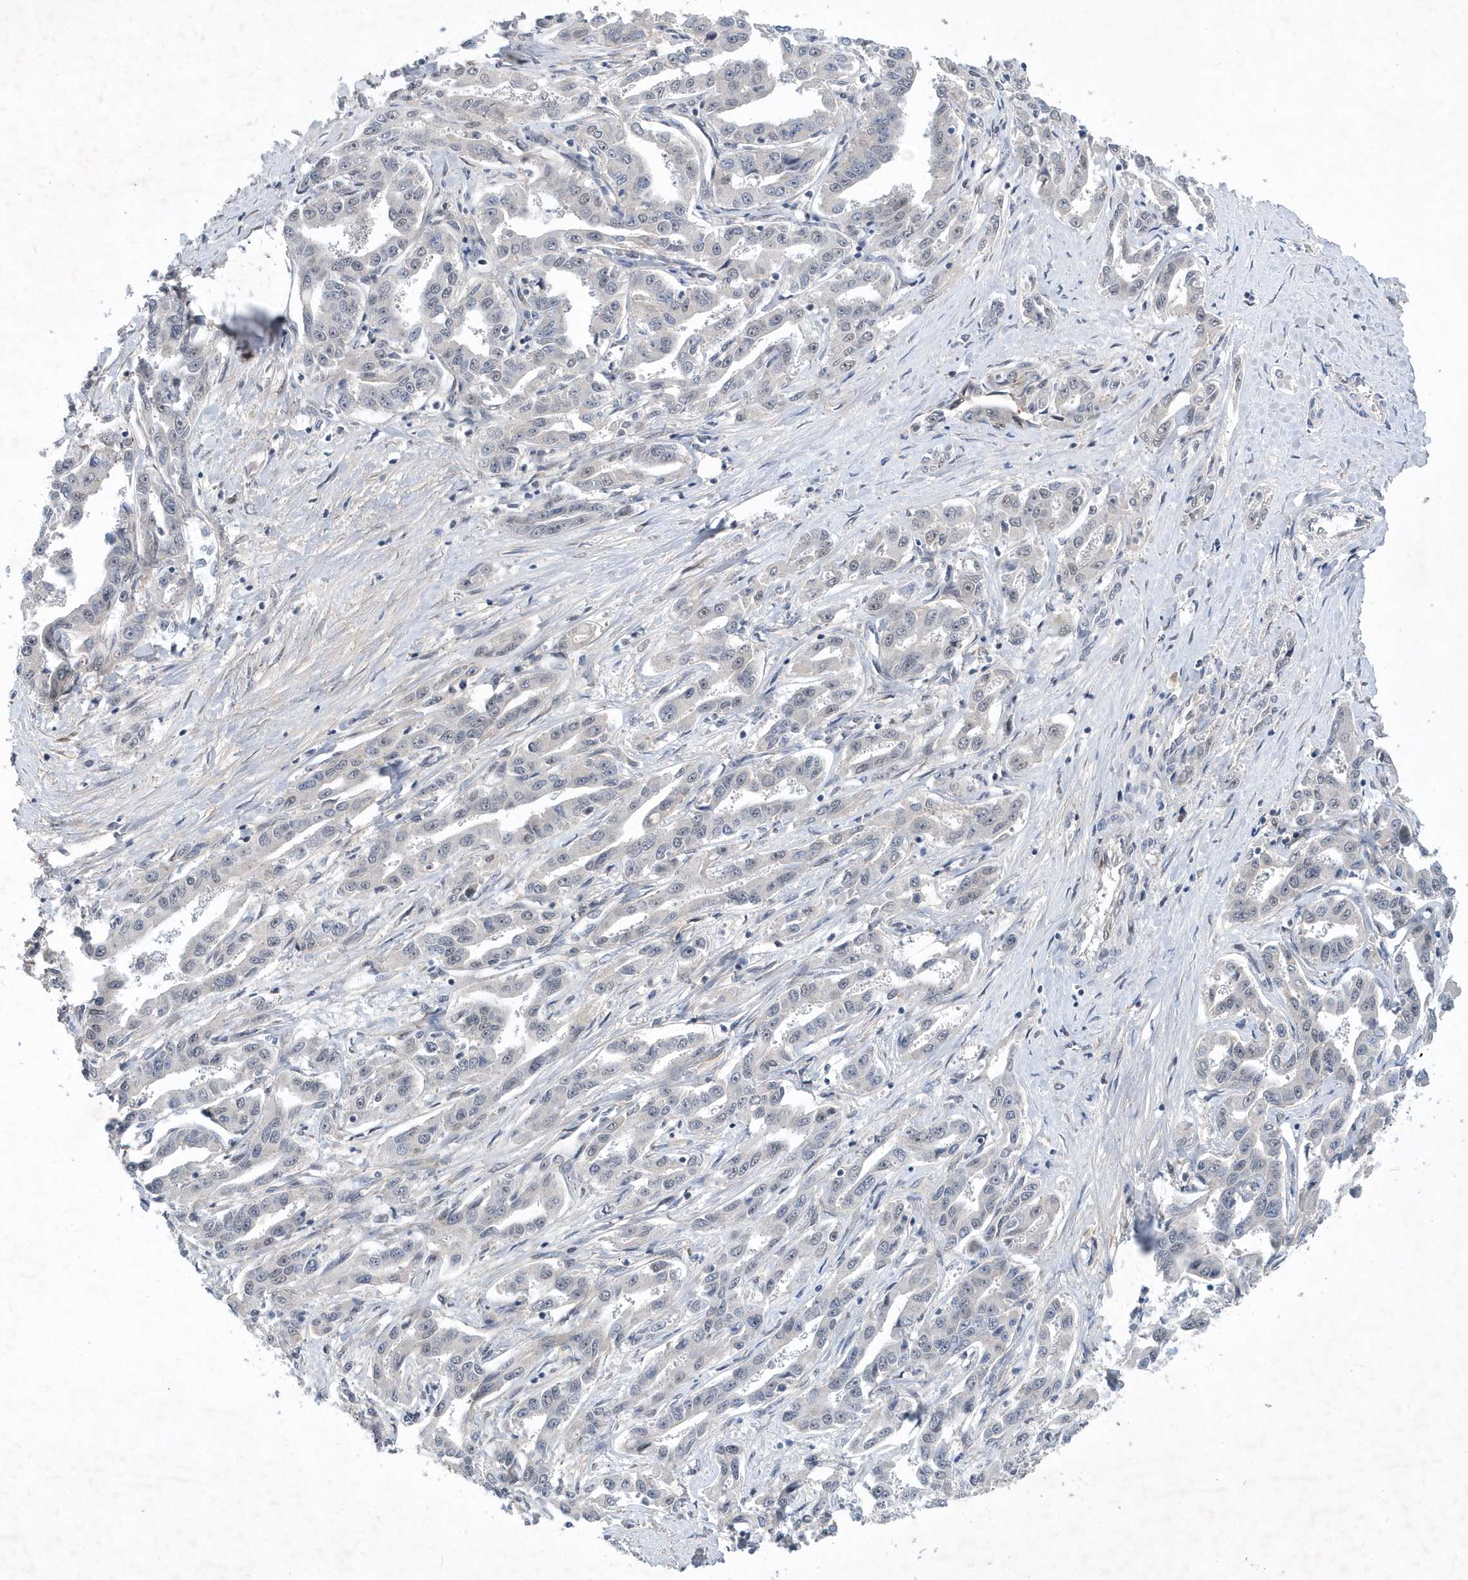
{"staining": {"intensity": "negative", "quantity": "none", "location": "none"}, "tissue": "liver cancer", "cell_type": "Tumor cells", "image_type": "cancer", "snomed": [{"axis": "morphology", "description": "Cholangiocarcinoma"}, {"axis": "topography", "description": "Liver"}], "caption": "A photomicrograph of human liver cancer (cholangiocarcinoma) is negative for staining in tumor cells. (DAB immunohistochemistry visualized using brightfield microscopy, high magnification).", "gene": "FAM217A", "patient": {"sex": "male", "age": 59}}